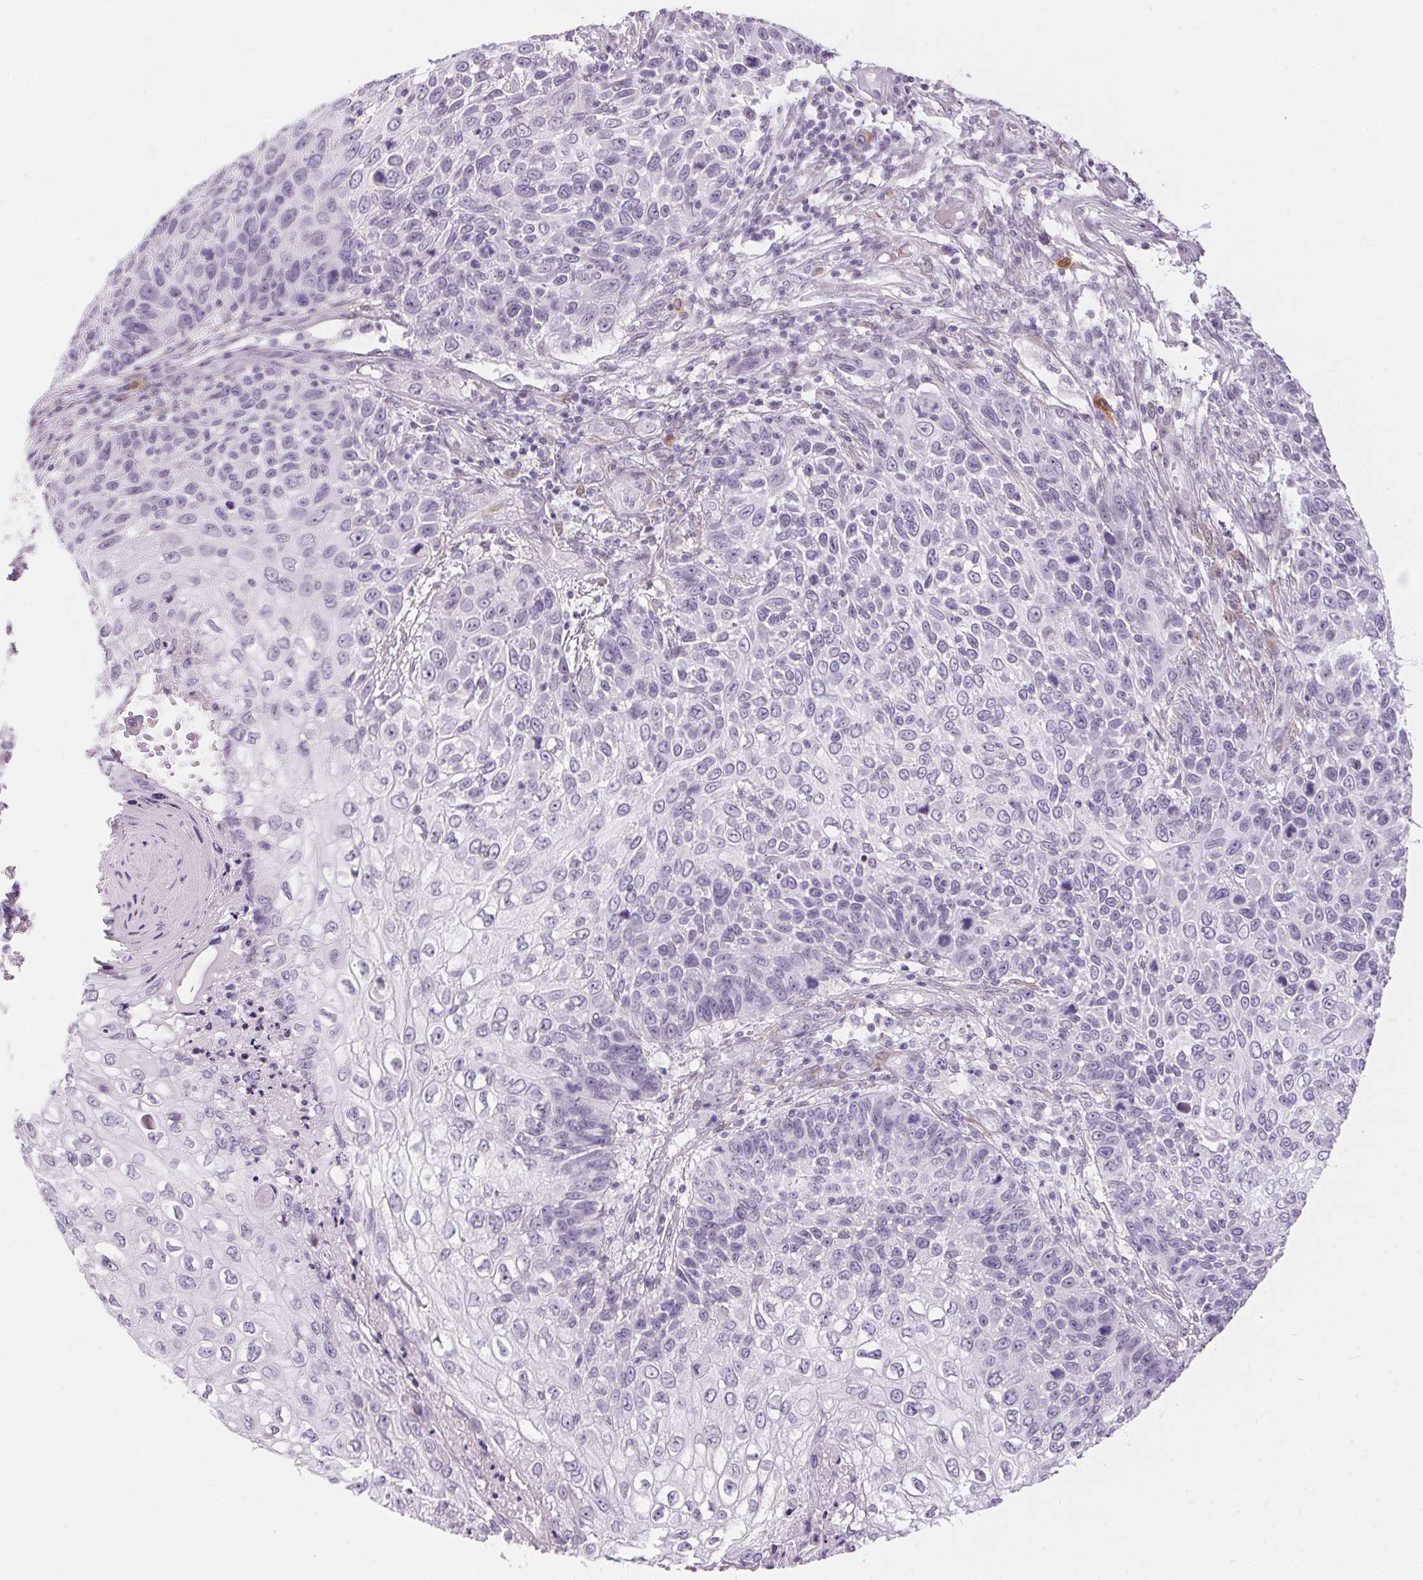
{"staining": {"intensity": "negative", "quantity": "none", "location": "none"}, "tissue": "skin cancer", "cell_type": "Tumor cells", "image_type": "cancer", "snomed": [{"axis": "morphology", "description": "Squamous cell carcinoma, NOS"}, {"axis": "topography", "description": "Skin"}], "caption": "IHC micrograph of neoplastic tissue: human skin cancer stained with DAB demonstrates no significant protein staining in tumor cells. The staining was performed using DAB to visualize the protein expression in brown, while the nuclei were stained in blue with hematoxylin (Magnification: 20x).", "gene": "CADPS", "patient": {"sex": "male", "age": 92}}